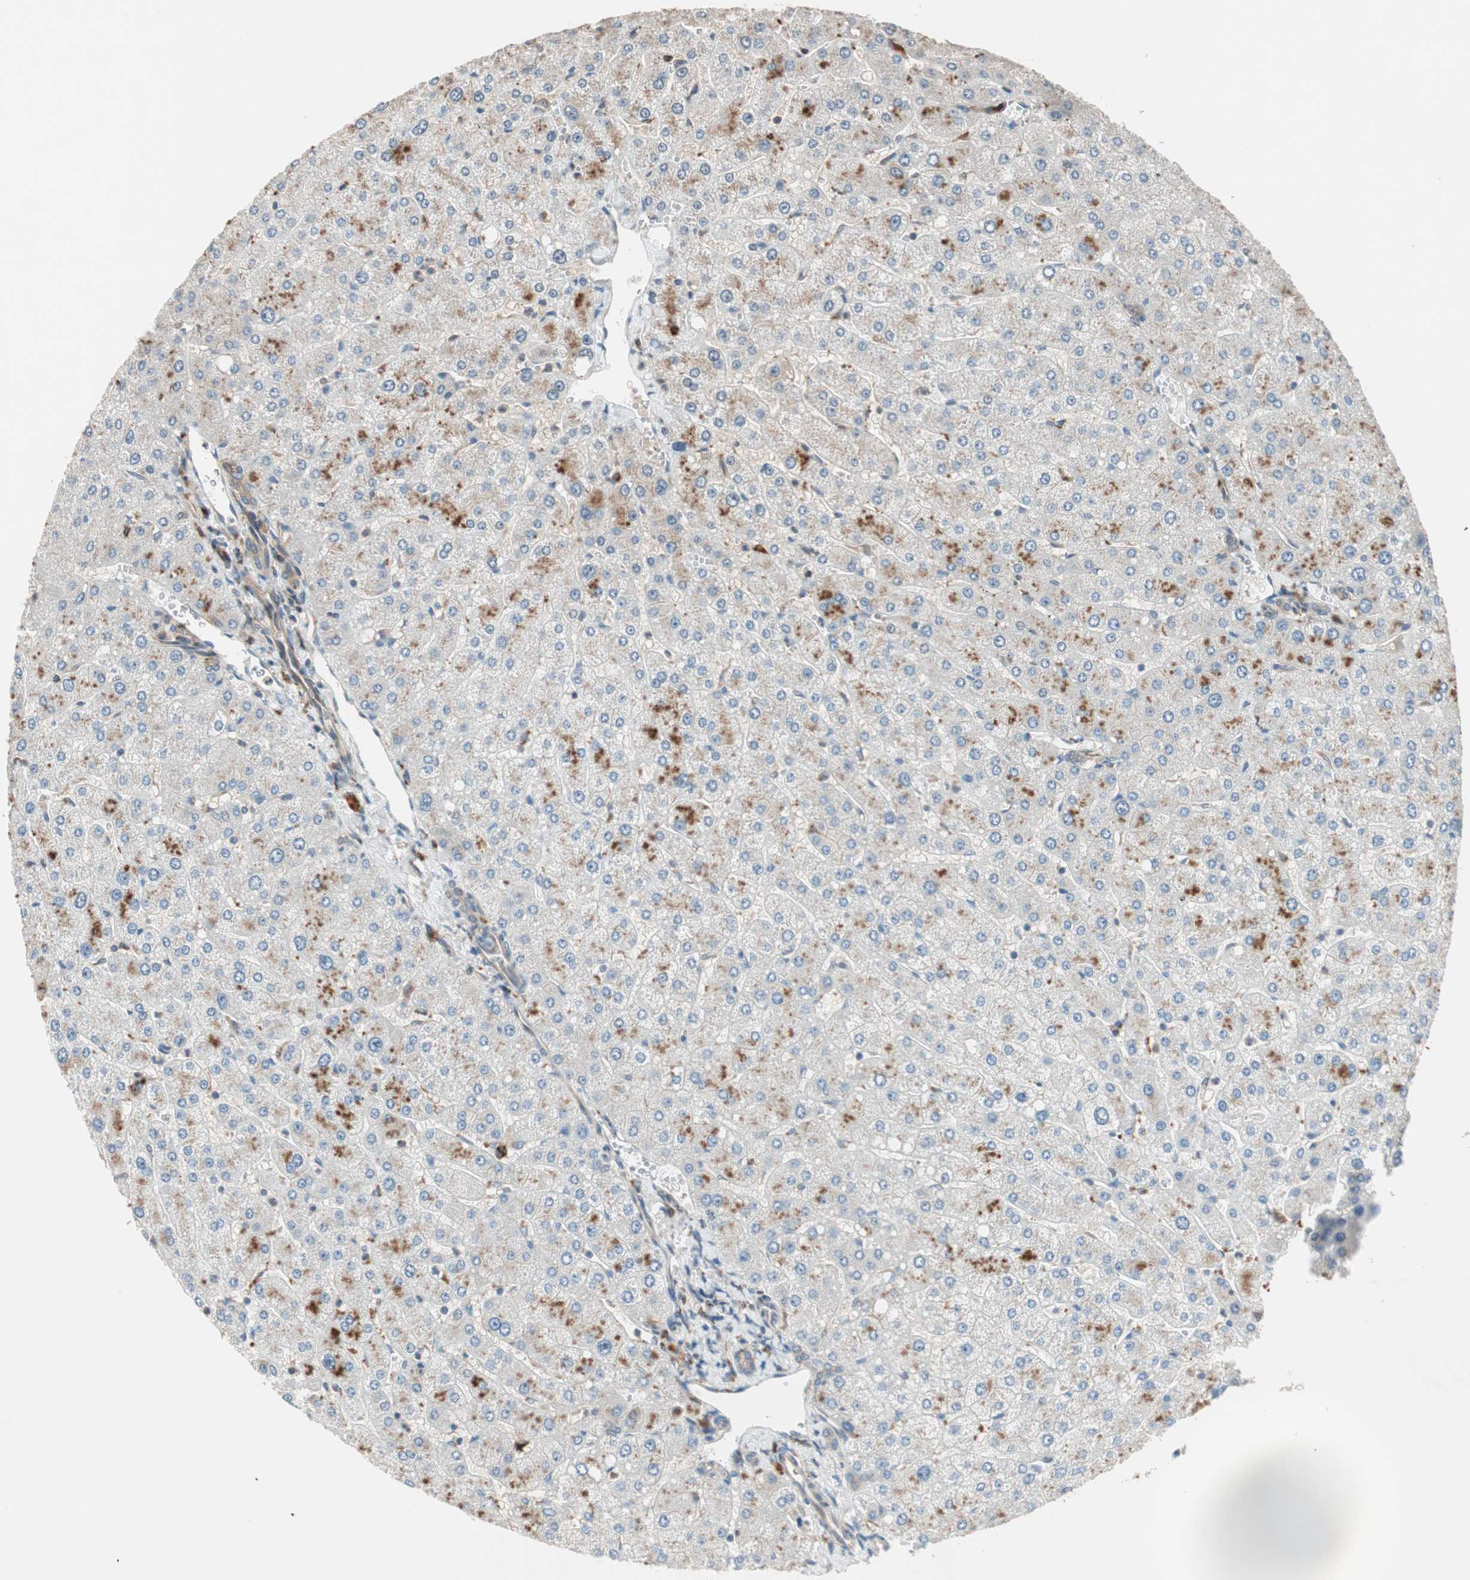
{"staining": {"intensity": "weak", "quantity": ">75%", "location": "cytoplasmic/membranous"}, "tissue": "liver", "cell_type": "Cholangiocytes", "image_type": "normal", "snomed": [{"axis": "morphology", "description": "Normal tissue, NOS"}, {"axis": "topography", "description": "Liver"}], "caption": "Brown immunohistochemical staining in unremarkable human liver demonstrates weak cytoplasmic/membranous staining in about >75% of cholangiocytes. (DAB IHC, brown staining for protein, blue staining for nuclei).", "gene": "P3R3URF", "patient": {"sex": "male", "age": 55}}